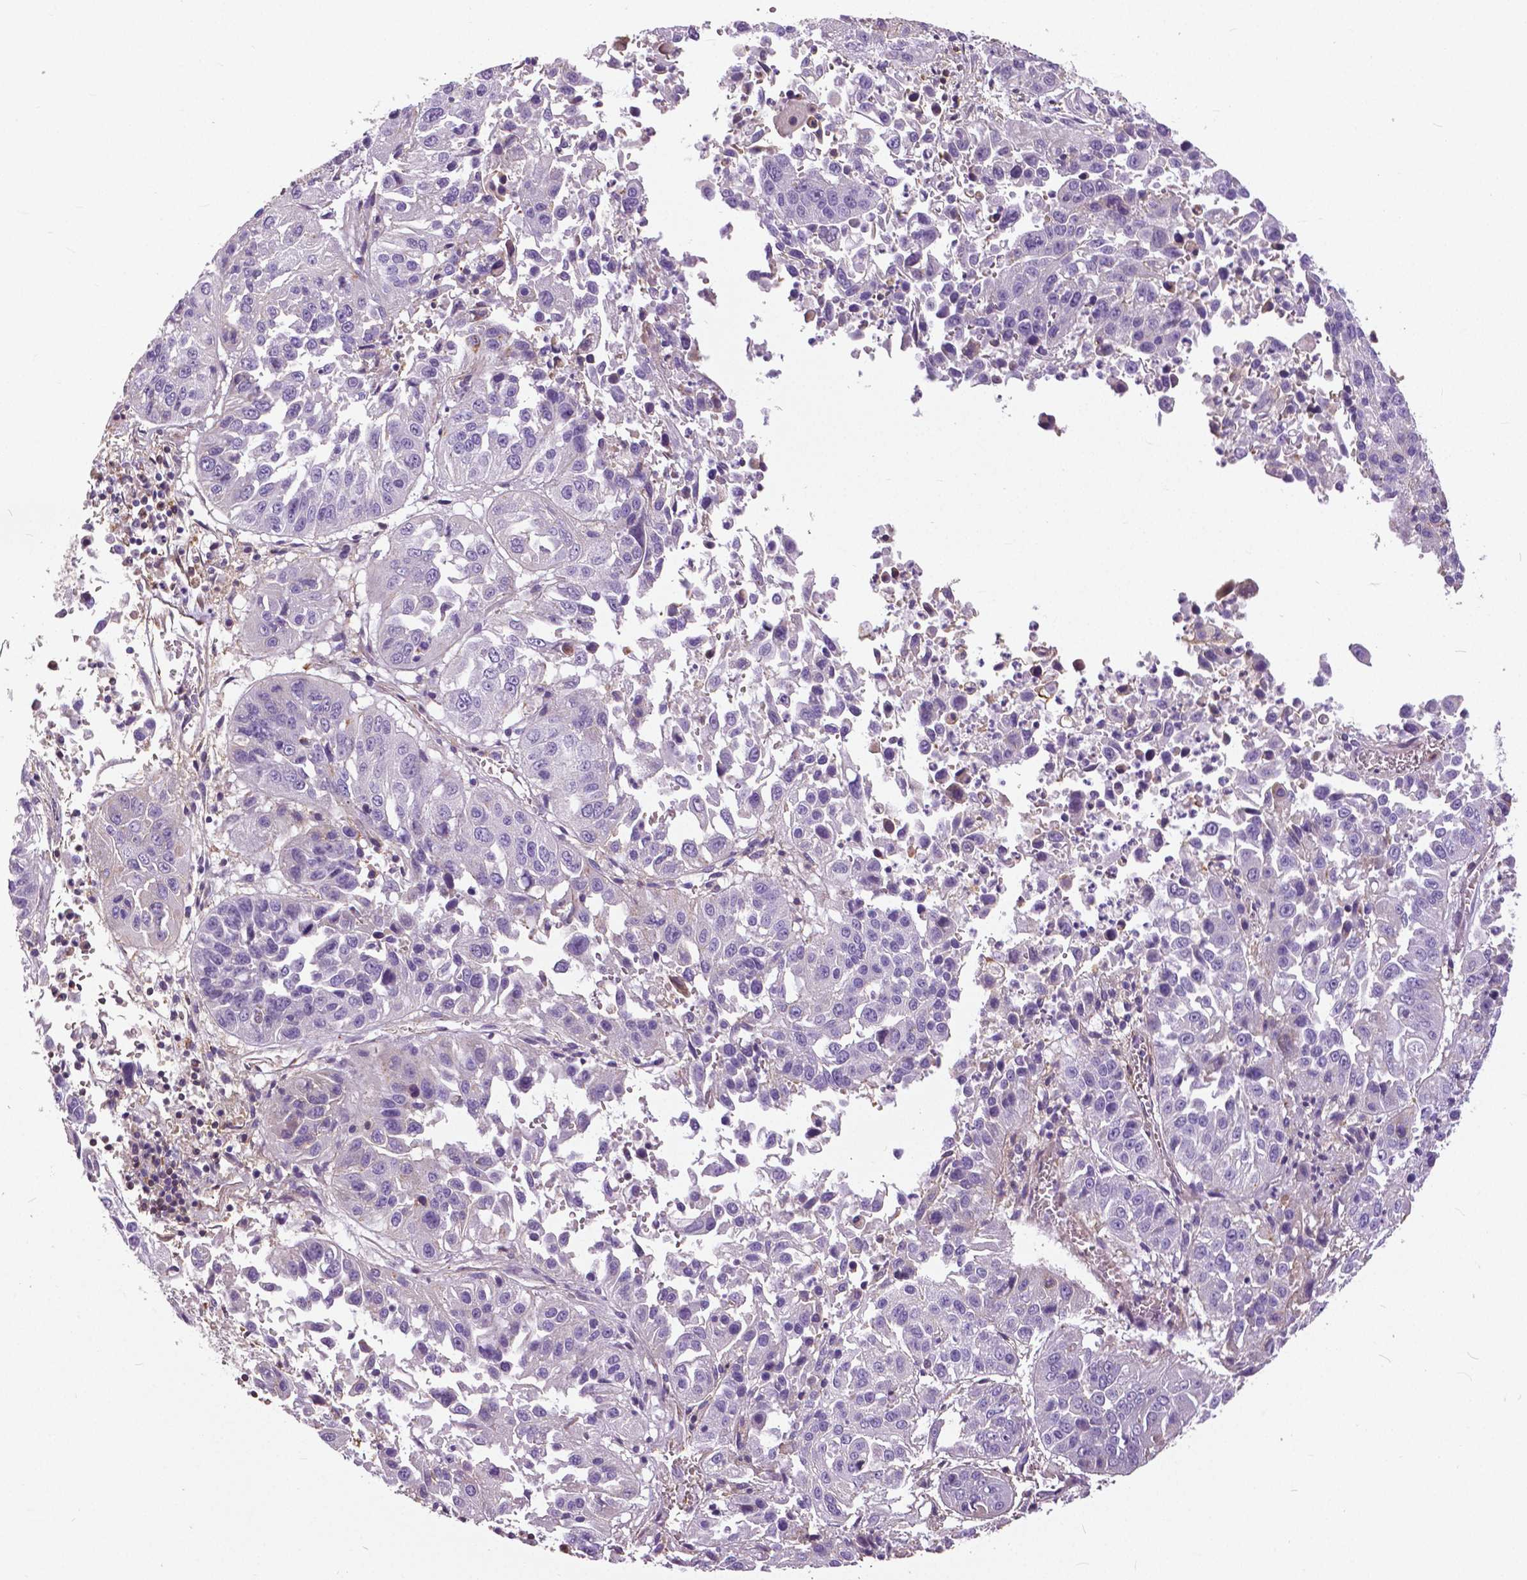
{"staining": {"intensity": "negative", "quantity": "none", "location": "none"}, "tissue": "lung cancer", "cell_type": "Tumor cells", "image_type": "cancer", "snomed": [{"axis": "morphology", "description": "Squamous cell carcinoma, NOS"}, {"axis": "topography", "description": "Lung"}], "caption": "Tumor cells are negative for protein expression in human lung cancer. (Brightfield microscopy of DAB (3,3'-diaminobenzidine) immunohistochemistry (IHC) at high magnification).", "gene": "ANXA13", "patient": {"sex": "female", "age": 61}}